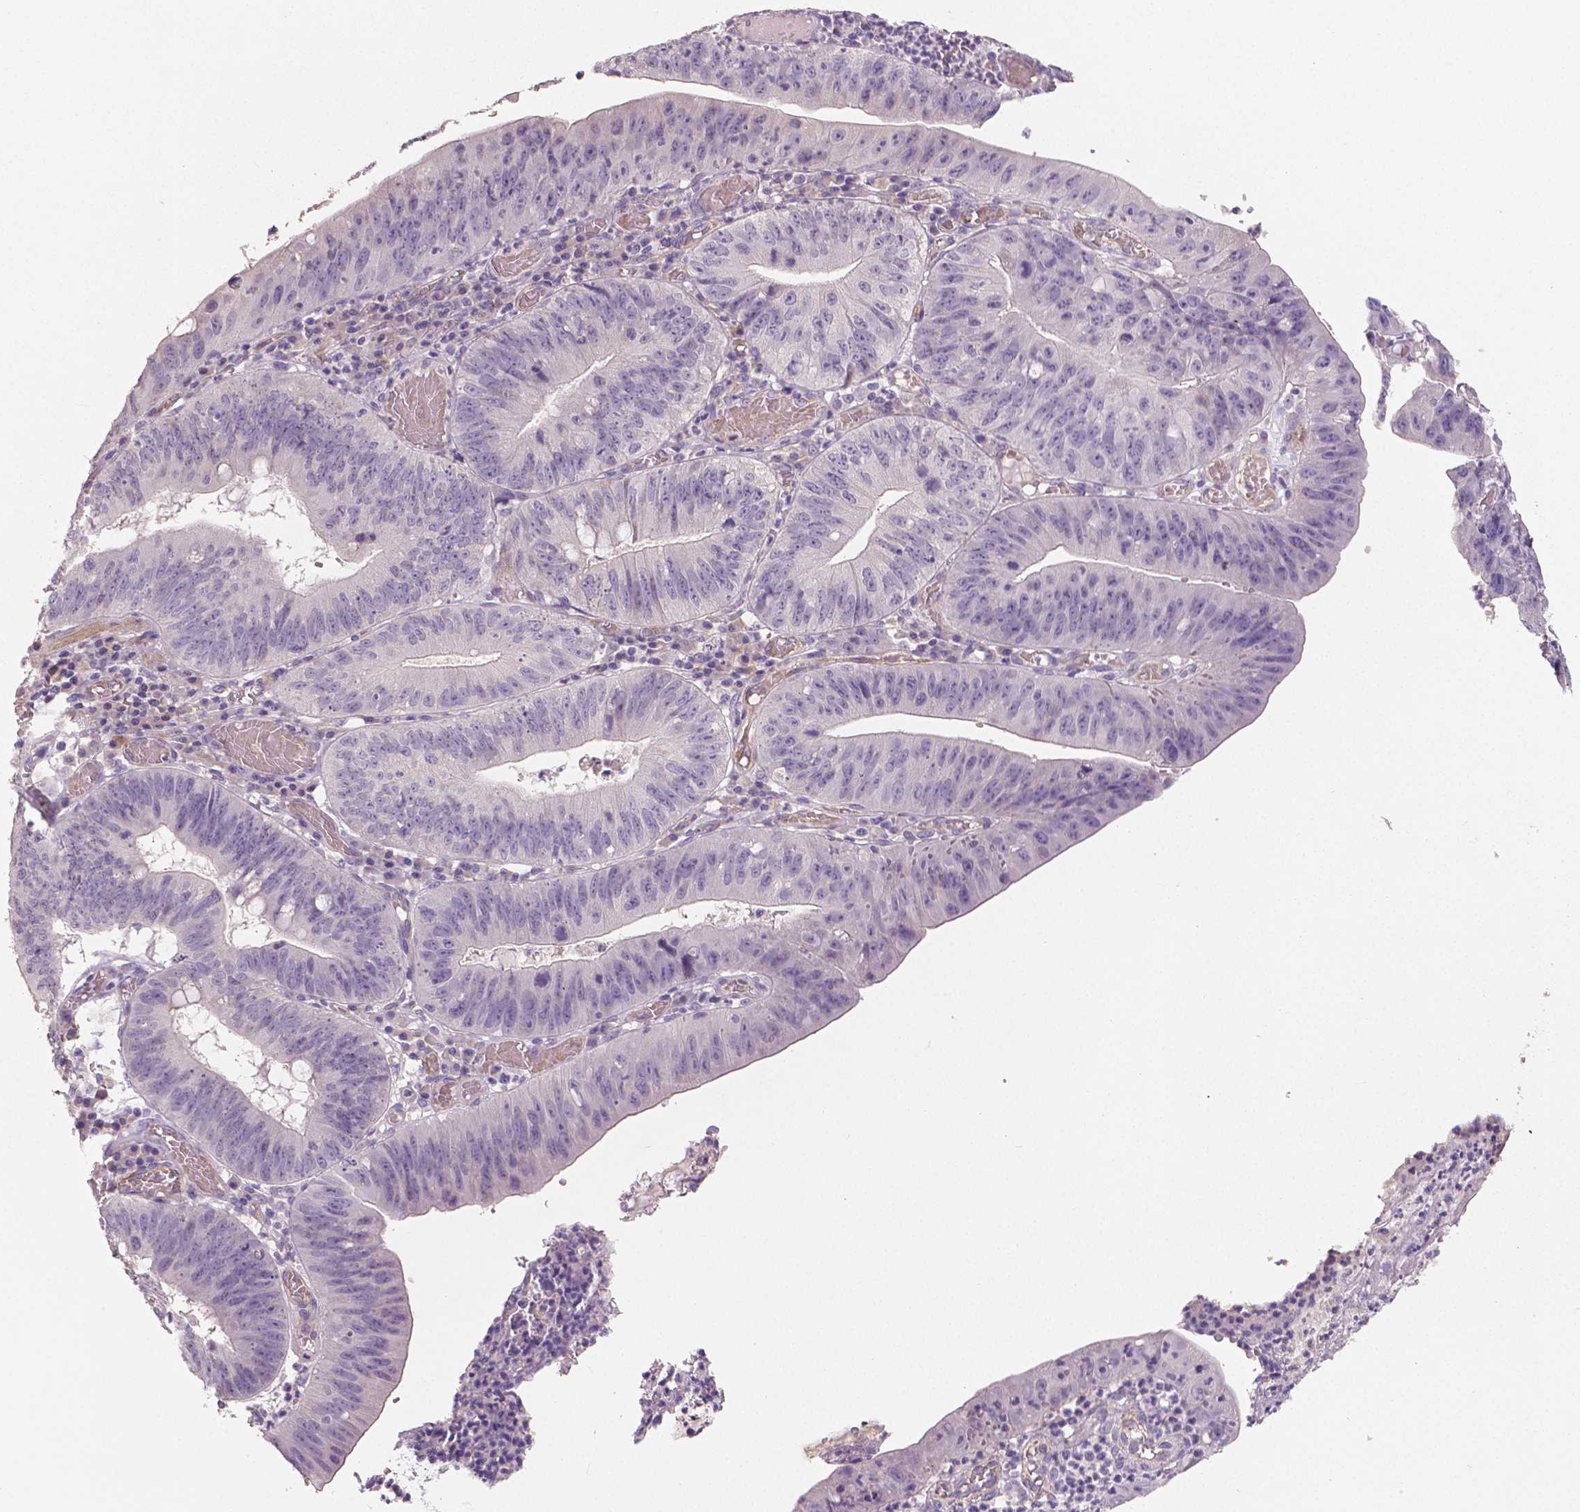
{"staining": {"intensity": "negative", "quantity": "none", "location": "none"}, "tissue": "stomach cancer", "cell_type": "Tumor cells", "image_type": "cancer", "snomed": [{"axis": "morphology", "description": "Adenocarcinoma, NOS"}, {"axis": "topography", "description": "Stomach"}], "caption": "Histopathology image shows no significant protein positivity in tumor cells of stomach adenocarcinoma.", "gene": "FLT1", "patient": {"sex": "male", "age": 59}}